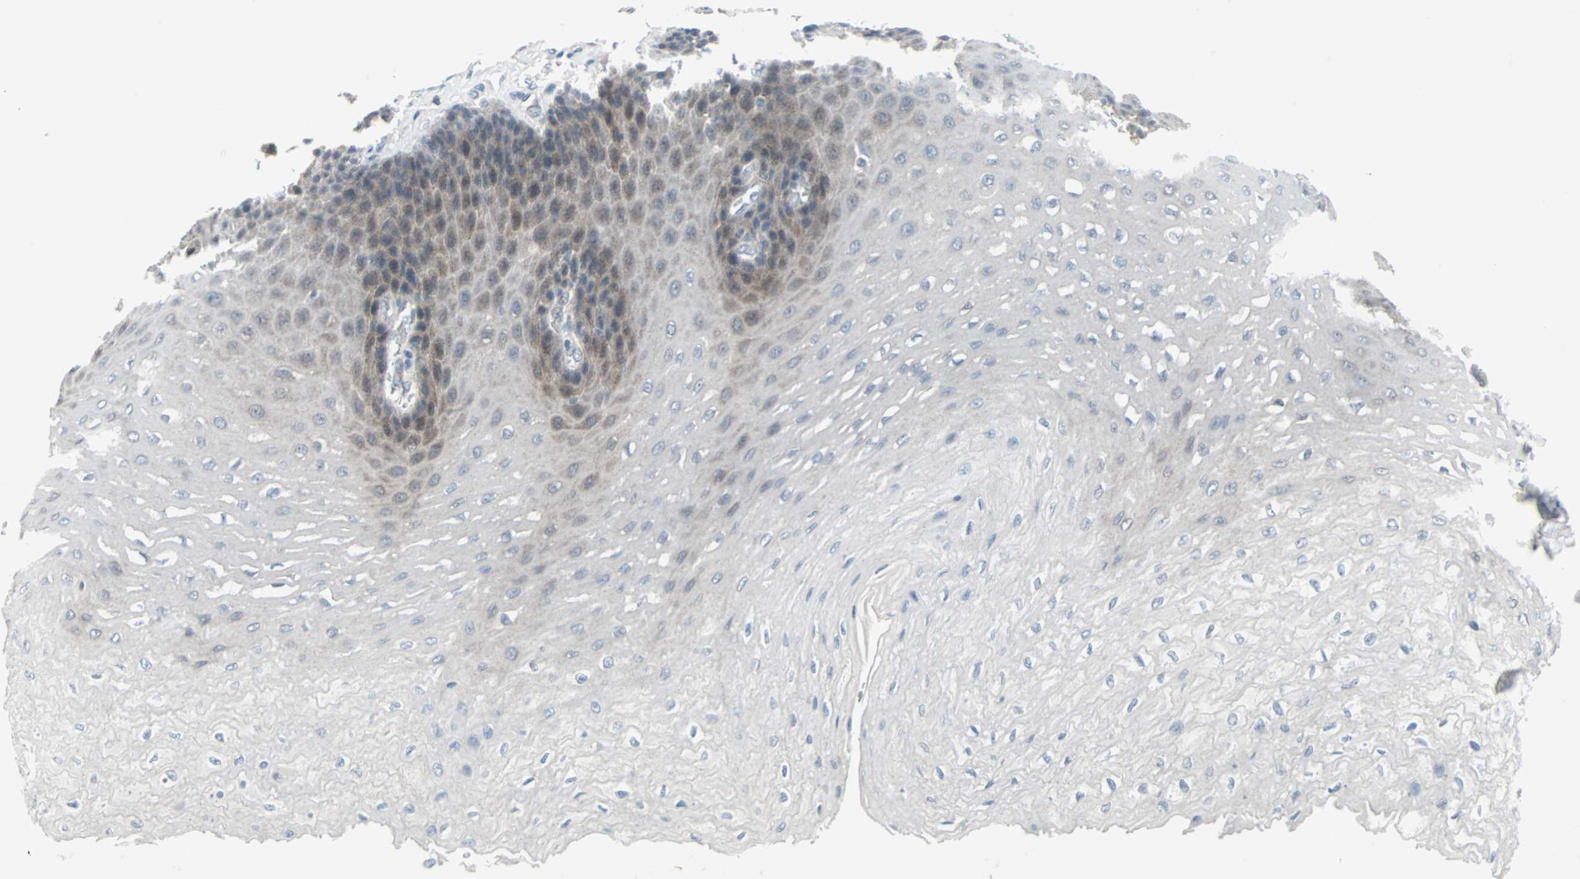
{"staining": {"intensity": "moderate", "quantity": "<25%", "location": "cytoplasmic/membranous"}, "tissue": "esophagus", "cell_type": "Squamous epithelial cells", "image_type": "normal", "snomed": [{"axis": "morphology", "description": "Normal tissue, NOS"}, {"axis": "topography", "description": "Esophagus"}], "caption": "Immunohistochemical staining of normal esophagus demonstrates <25% levels of moderate cytoplasmic/membranous protein expression in approximately <25% of squamous epithelial cells. Using DAB (3,3'-diaminobenzidine) (brown) and hematoxylin (blue) stains, captured at high magnification using brightfield microscopy.", "gene": "CASP3", "patient": {"sex": "female", "age": 72}}